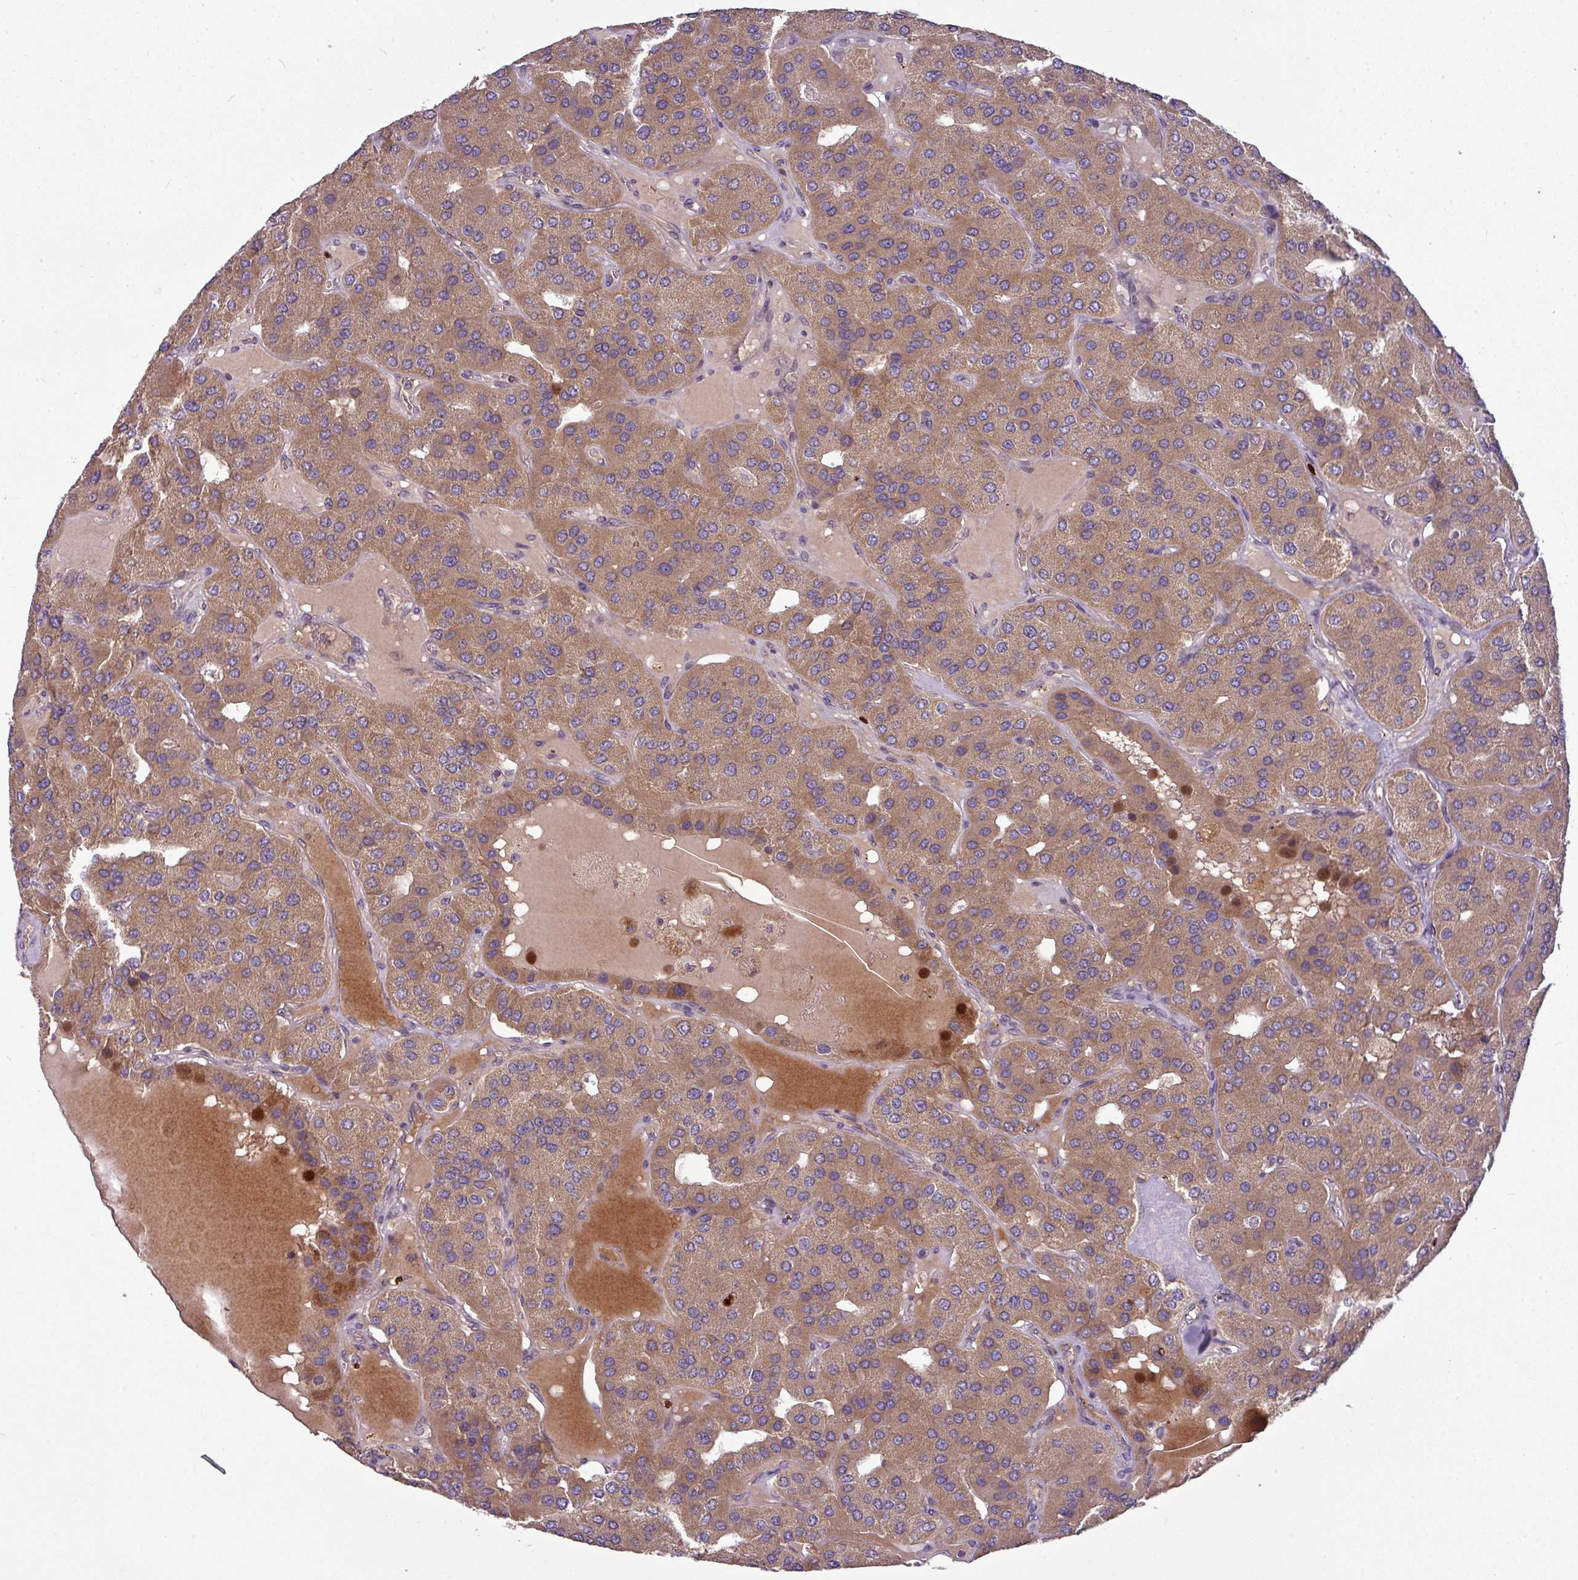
{"staining": {"intensity": "moderate", "quantity": ">75%", "location": "cytoplasmic/membranous"}, "tissue": "parathyroid gland", "cell_type": "Glandular cells", "image_type": "normal", "snomed": [{"axis": "morphology", "description": "Normal tissue, NOS"}, {"axis": "morphology", "description": "Adenoma, NOS"}, {"axis": "topography", "description": "Parathyroid gland"}], "caption": "Immunohistochemistry staining of unremarkable parathyroid gland, which demonstrates medium levels of moderate cytoplasmic/membranous expression in approximately >75% of glandular cells indicating moderate cytoplasmic/membranous protein positivity. The staining was performed using DAB (3,3'-diaminobenzidine) (brown) for protein detection and nuclei were counterstained in hematoxylin (blue).", "gene": "PAPLN", "patient": {"sex": "female", "age": 86}}